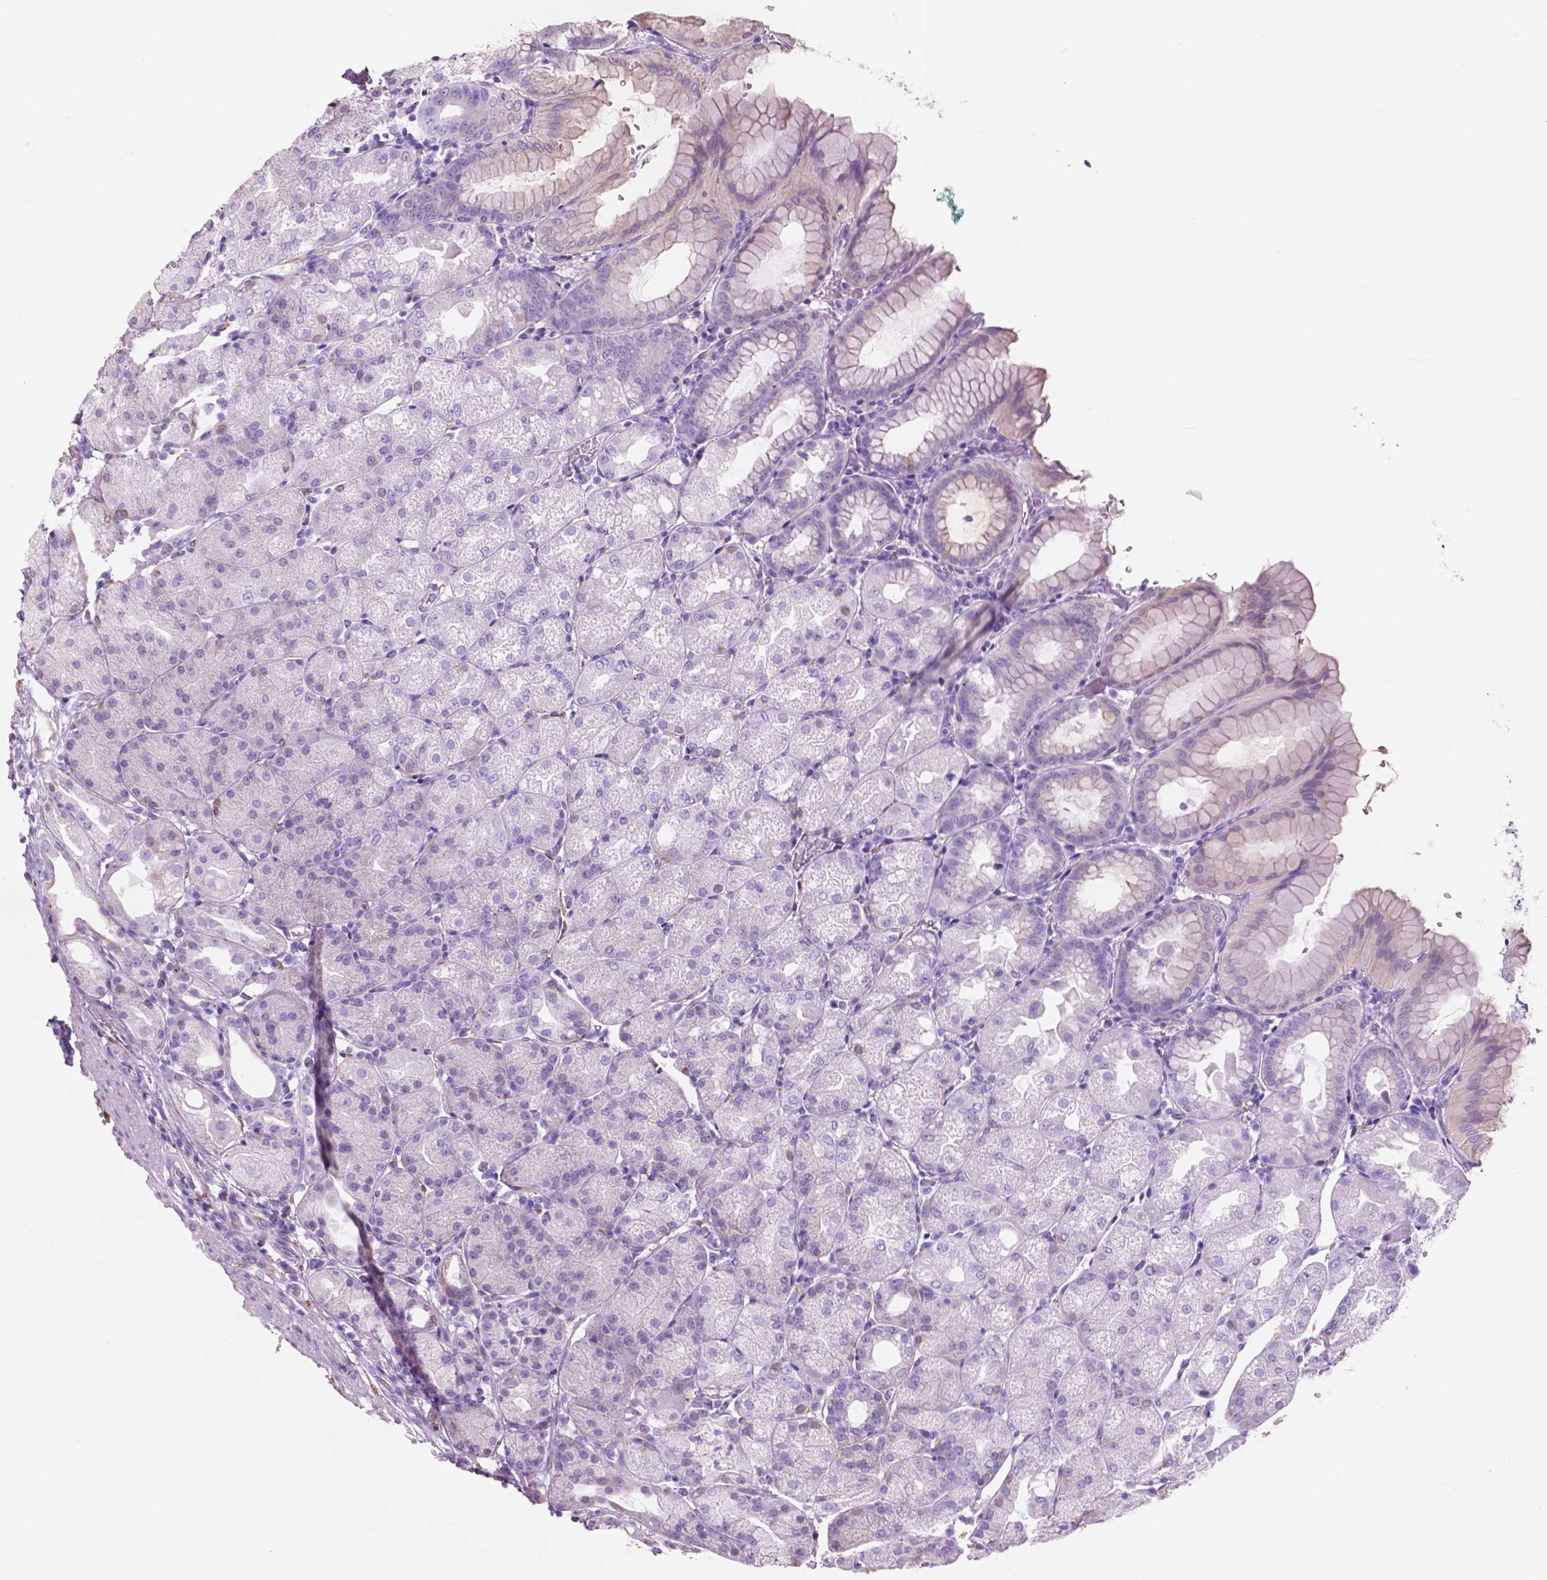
{"staining": {"intensity": "negative", "quantity": "none", "location": "none"}, "tissue": "stomach", "cell_type": "Glandular cells", "image_type": "normal", "snomed": [{"axis": "morphology", "description": "Normal tissue, NOS"}, {"axis": "topography", "description": "Stomach, upper"}, {"axis": "topography", "description": "Stomach"}, {"axis": "topography", "description": "Stomach, lower"}], "caption": "Immunohistochemistry (IHC) image of unremarkable stomach: human stomach stained with DAB reveals no significant protein staining in glandular cells.", "gene": "FXYD2", "patient": {"sex": "male", "age": 62}}